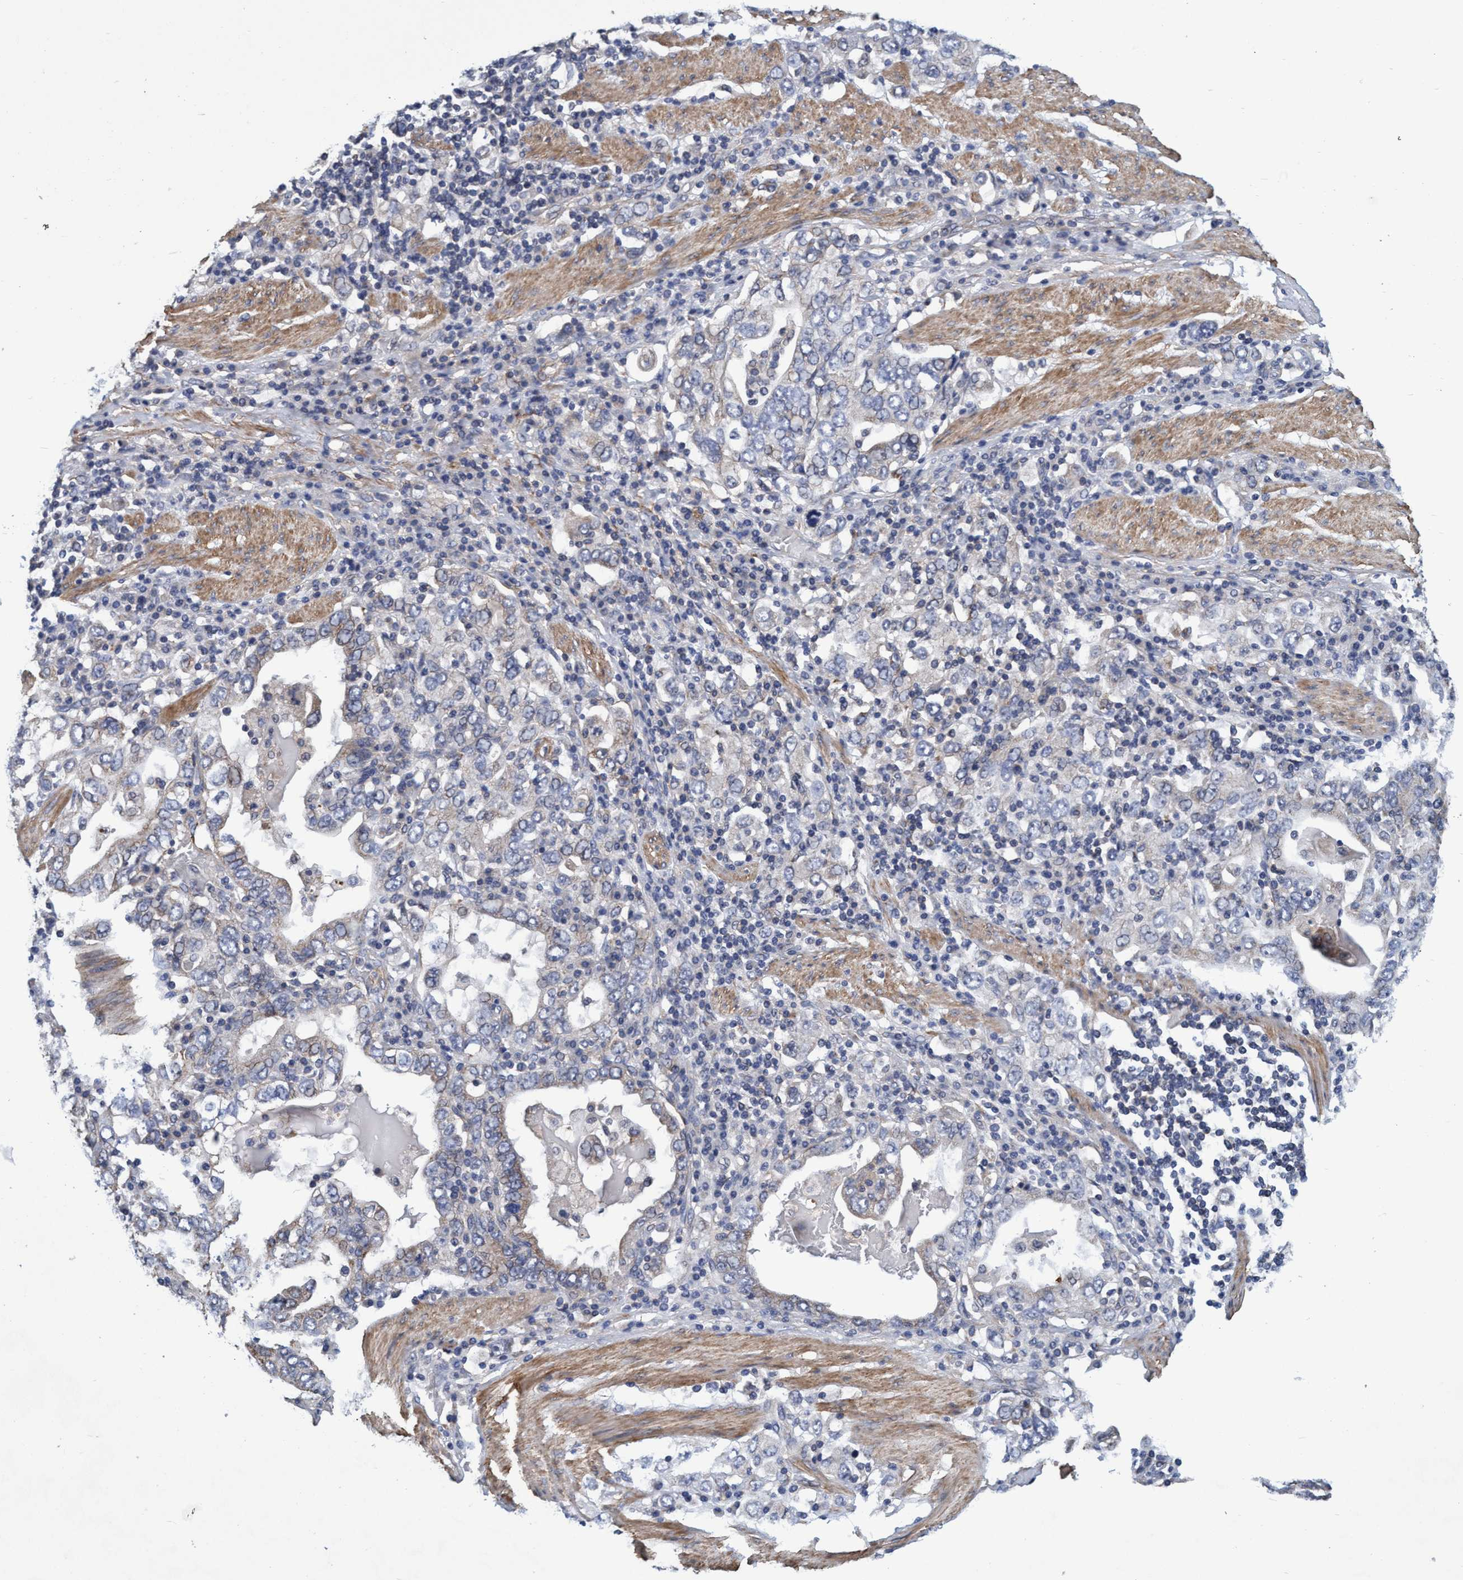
{"staining": {"intensity": "weak", "quantity": "<25%", "location": "cytoplasmic/membranous"}, "tissue": "stomach cancer", "cell_type": "Tumor cells", "image_type": "cancer", "snomed": [{"axis": "morphology", "description": "Adenocarcinoma, NOS"}, {"axis": "topography", "description": "Stomach, upper"}], "caption": "Immunohistochemistry (IHC) of human stomach cancer shows no expression in tumor cells.", "gene": "CALCOCO2", "patient": {"sex": "male", "age": 62}}